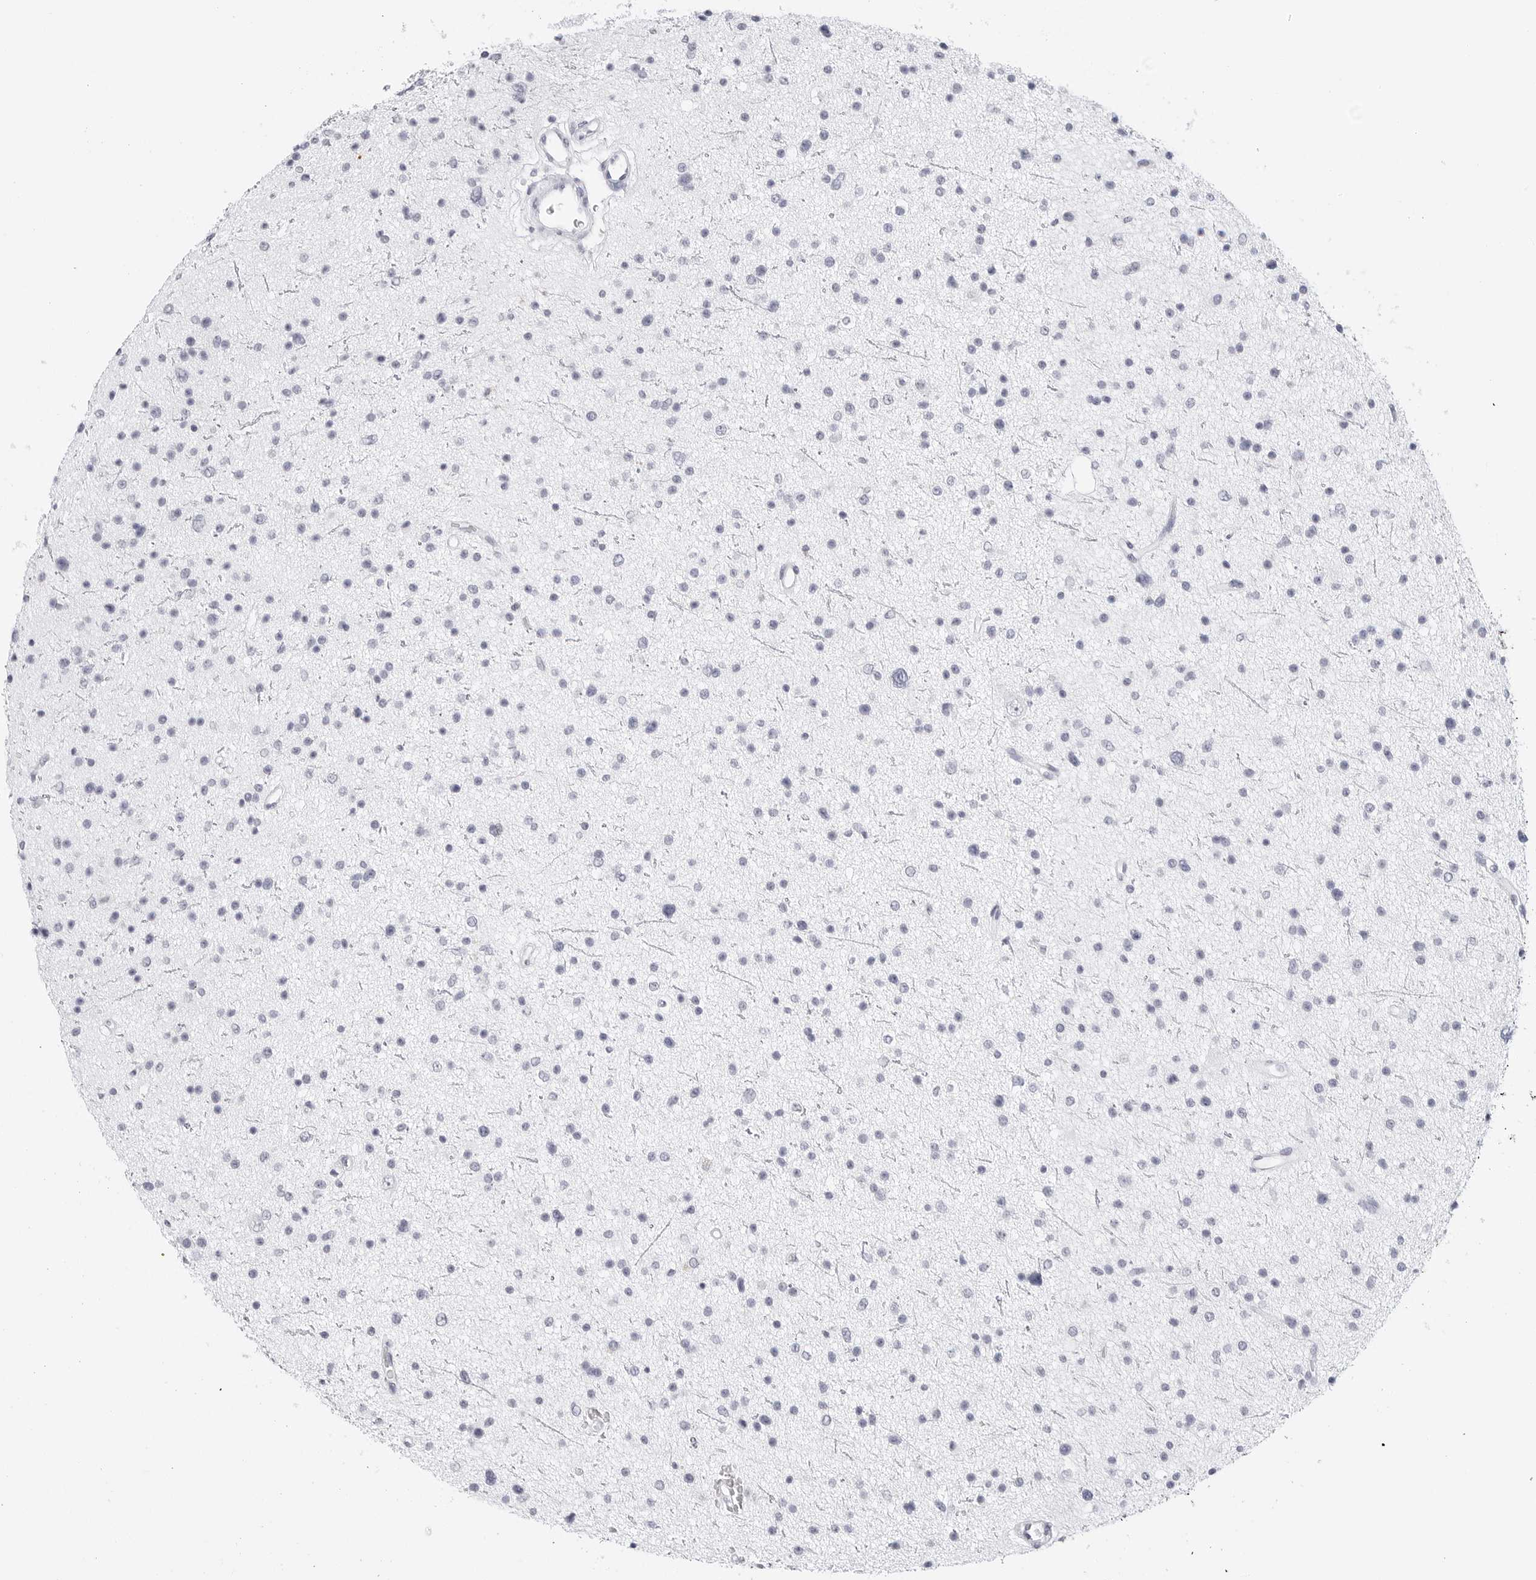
{"staining": {"intensity": "negative", "quantity": "none", "location": "none"}, "tissue": "glioma", "cell_type": "Tumor cells", "image_type": "cancer", "snomed": [{"axis": "morphology", "description": "Glioma, malignant, Low grade"}, {"axis": "topography", "description": "Brain"}], "caption": "DAB immunohistochemical staining of human low-grade glioma (malignant) reveals no significant positivity in tumor cells.", "gene": "HMGCS2", "patient": {"sex": "female", "age": 37}}